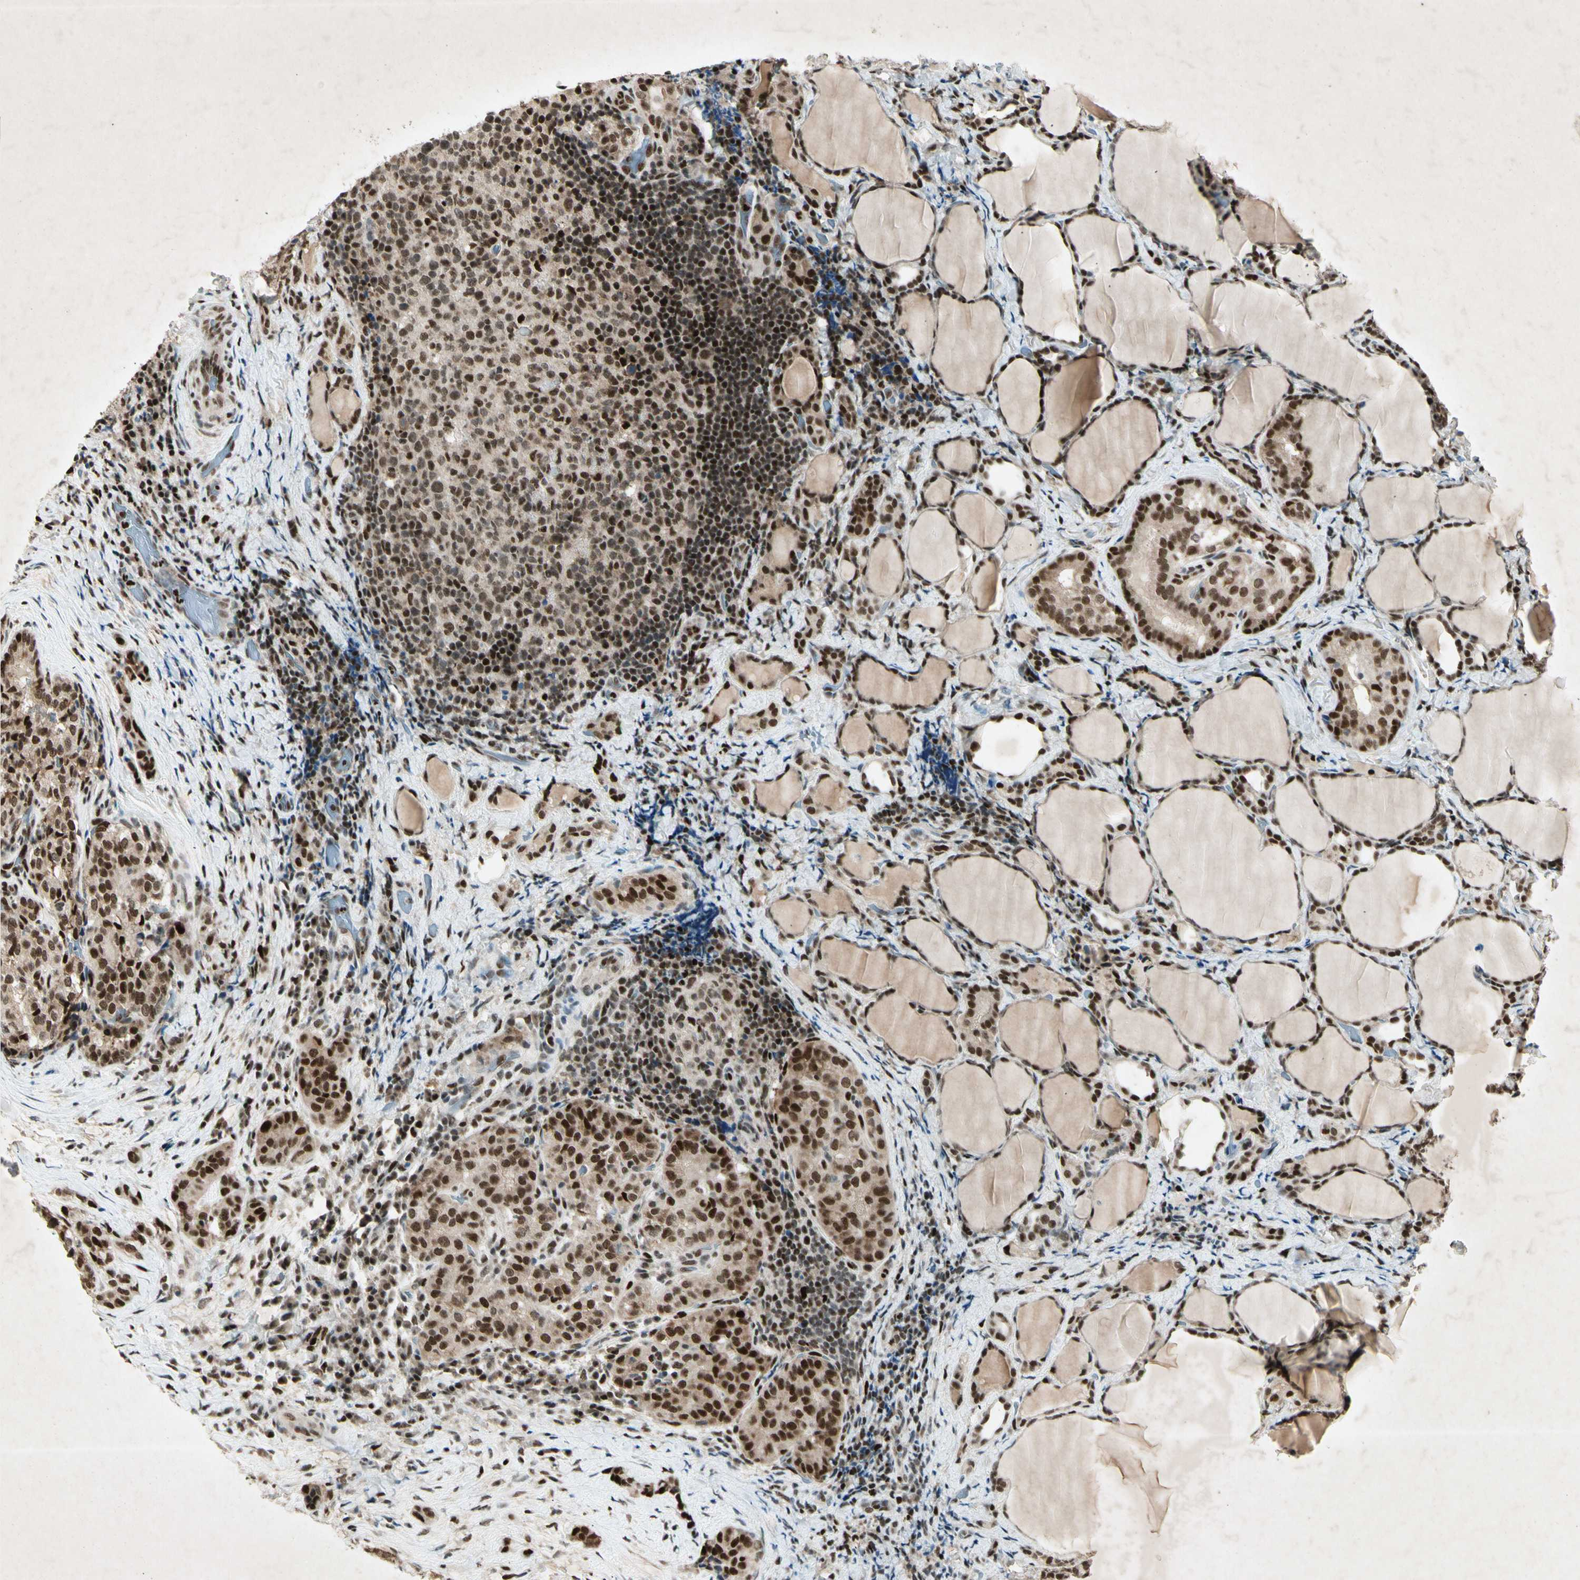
{"staining": {"intensity": "strong", "quantity": ">75%", "location": "nuclear"}, "tissue": "thyroid cancer", "cell_type": "Tumor cells", "image_type": "cancer", "snomed": [{"axis": "morphology", "description": "Normal tissue, NOS"}, {"axis": "morphology", "description": "Papillary adenocarcinoma, NOS"}, {"axis": "topography", "description": "Thyroid gland"}], "caption": "Protein staining shows strong nuclear expression in about >75% of tumor cells in thyroid papillary adenocarcinoma.", "gene": "RNF43", "patient": {"sex": "female", "age": 30}}